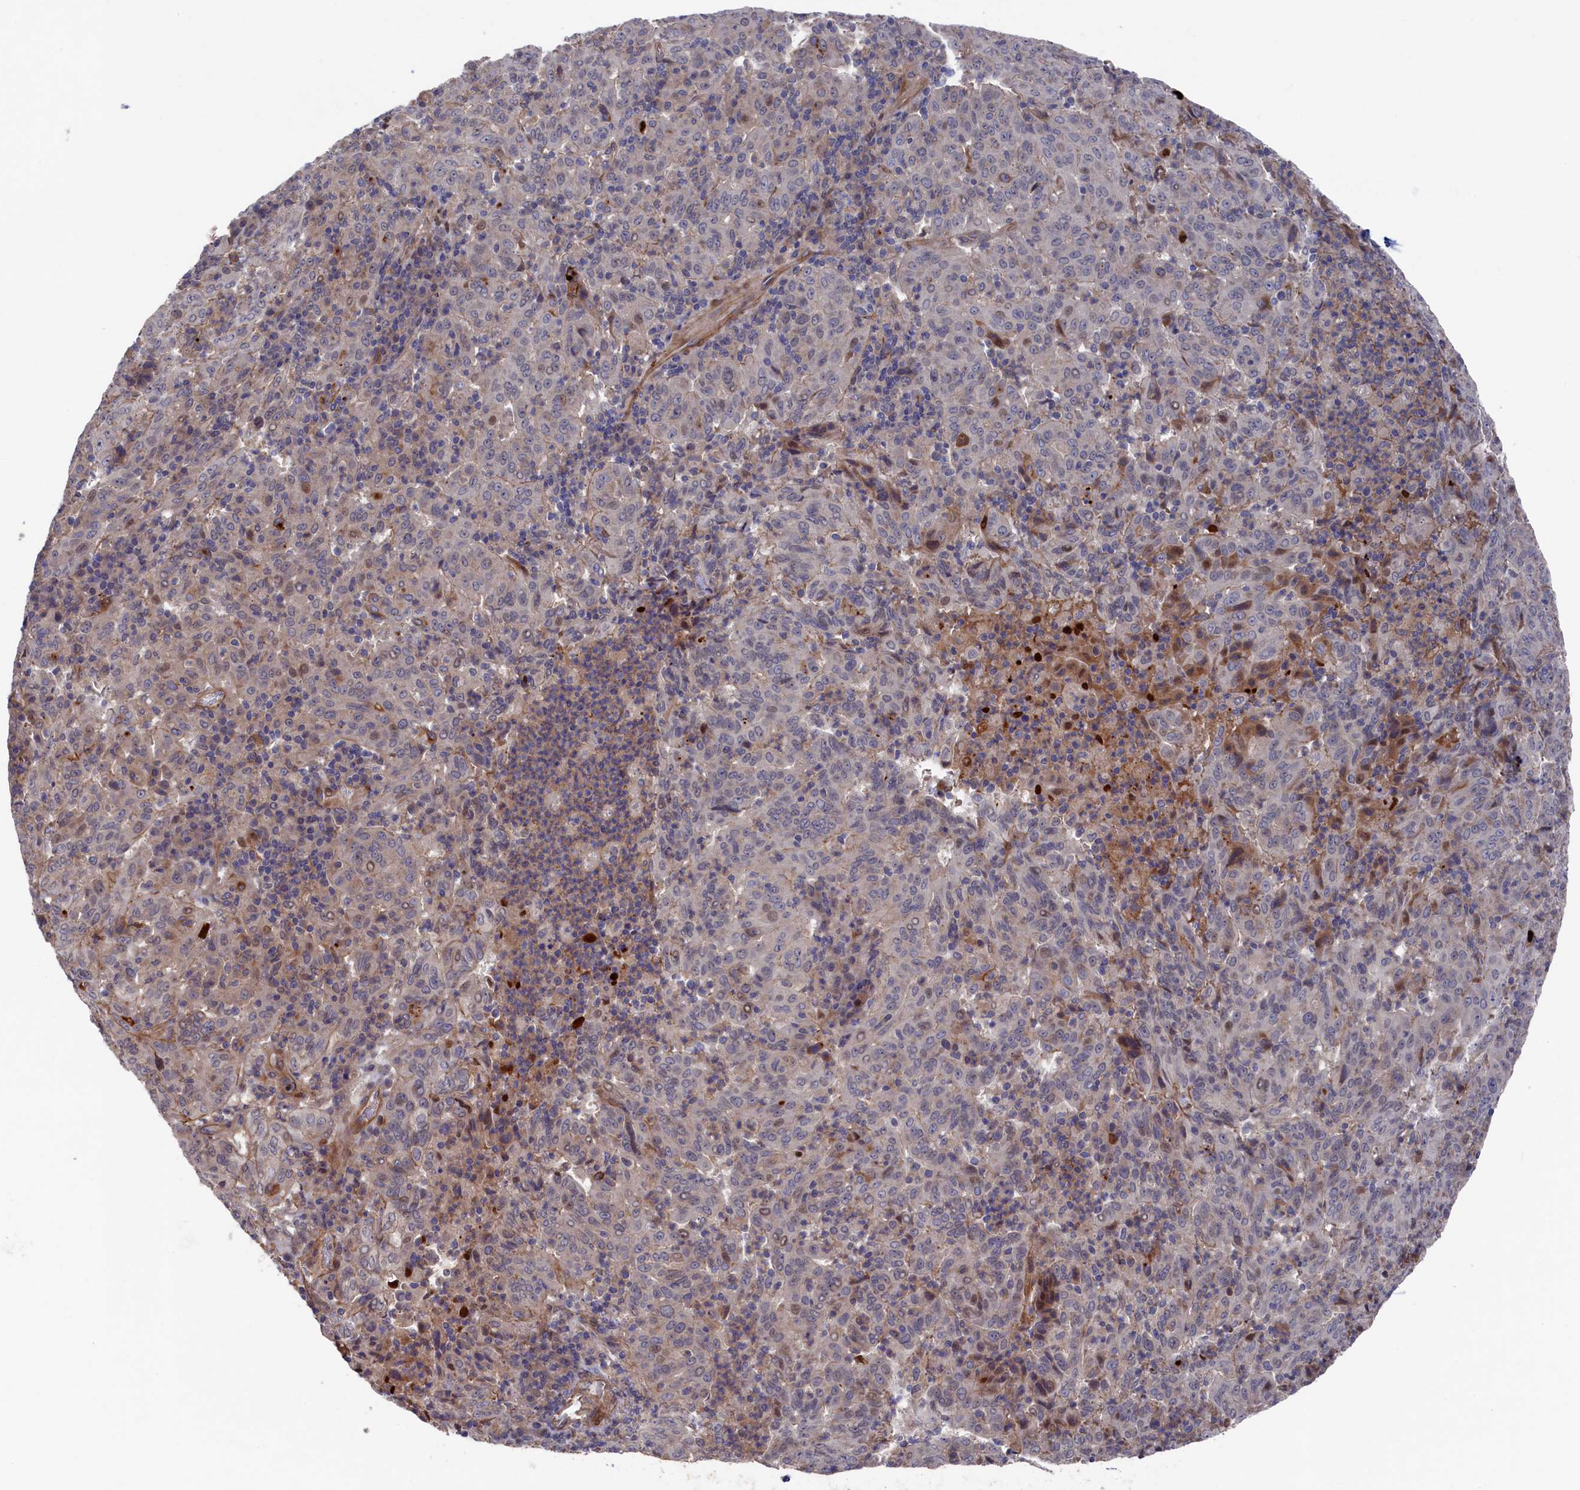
{"staining": {"intensity": "negative", "quantity": "none", "location": "none"}, "tissue": "pancreatic cancer", "cell_type": "Tumor cells", "image_type": "cancer", "snomed": [{"axis": "morphology", "description": "Adenocarcinoma, NOS"}, {"axis": "topography", "description": "Pancreas"}], "caption": "This histopathology image is of pancreatic cancer (adenocarcinoma) stained with immunohistochemistry to label a protein in brown with the nuclei are counter-stained blue. There is no expression in tumor cells.", "gene": "ZNF891", "patient": {"sex": "male", "age": 63}}